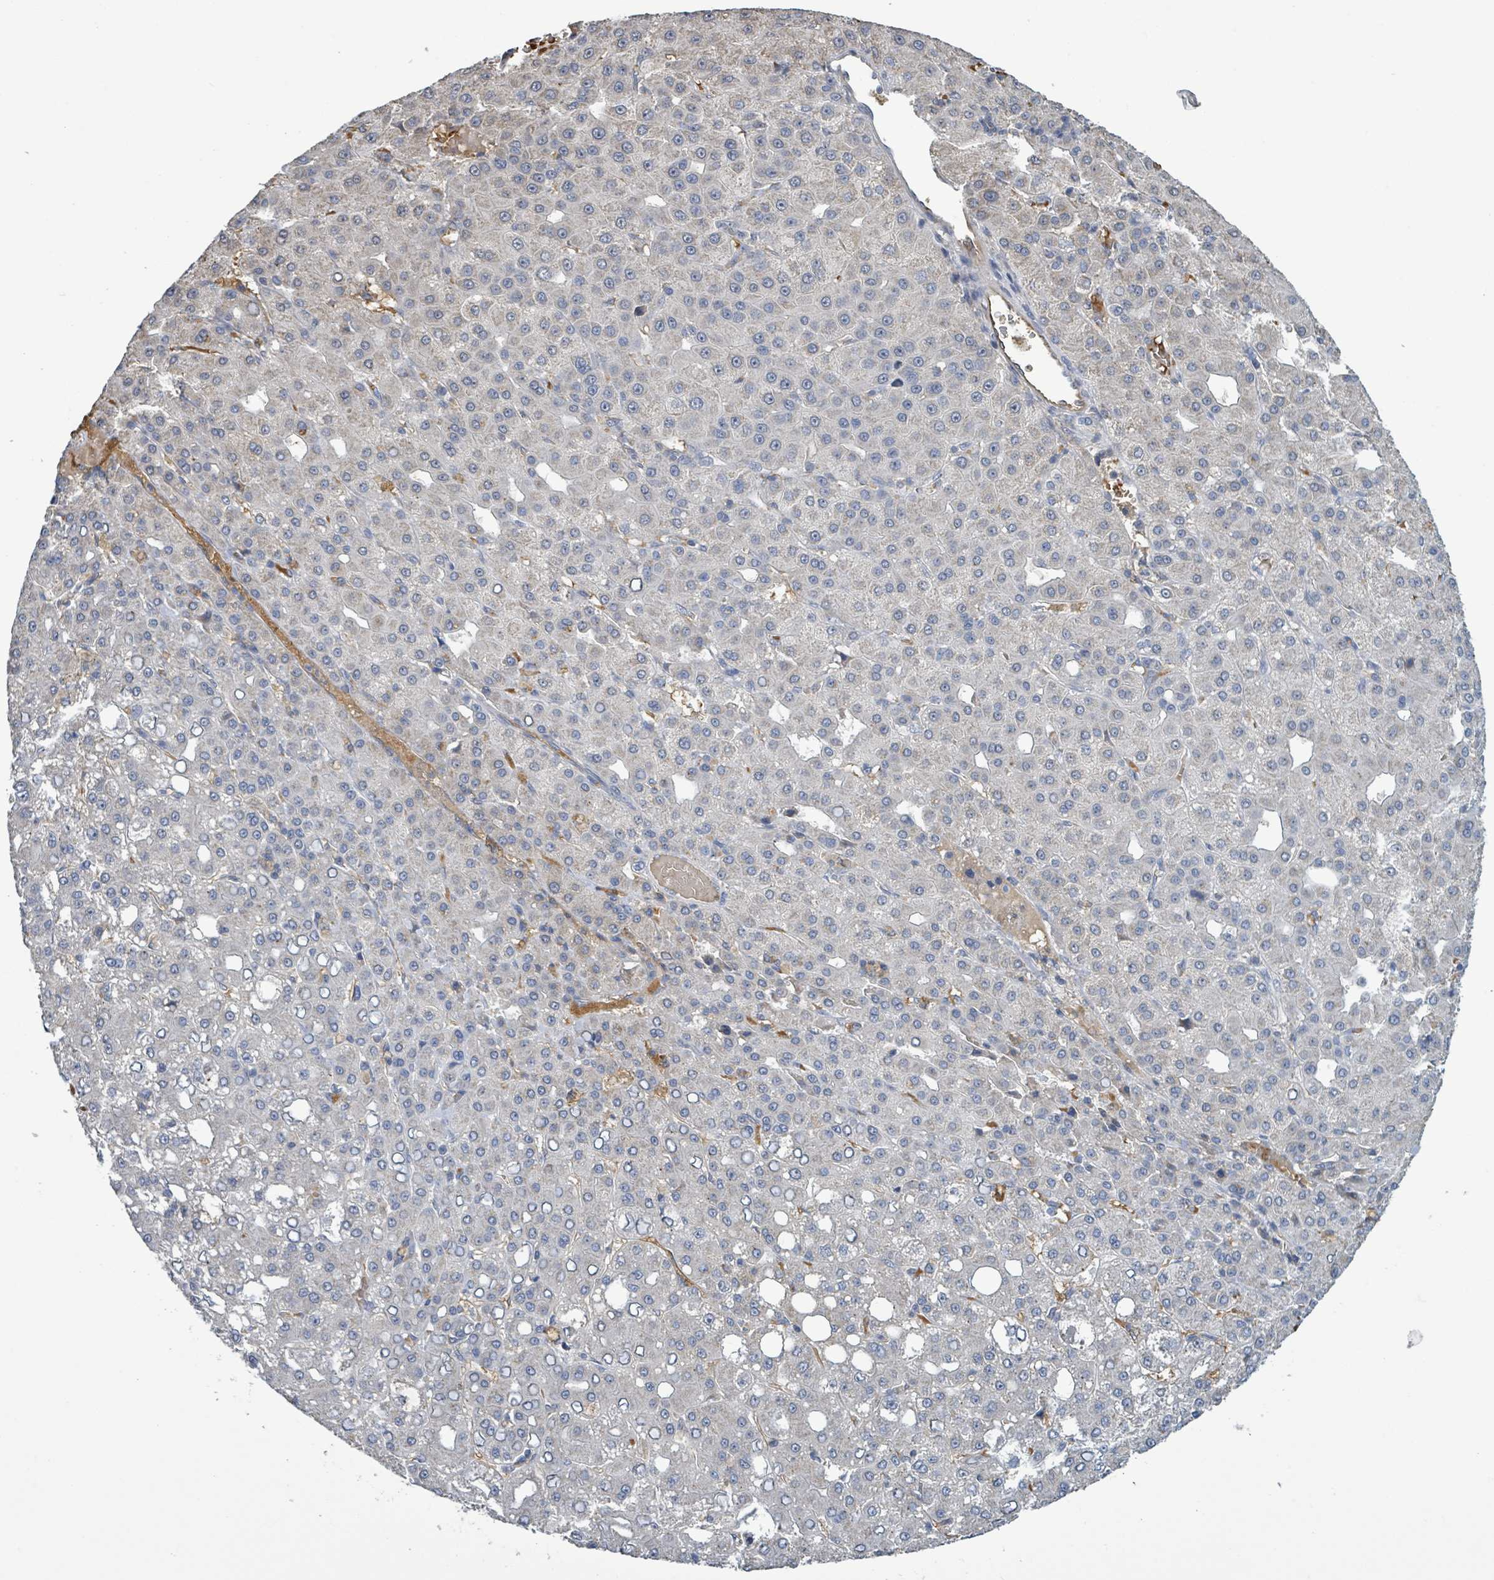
{"staining": {"intensity": "negative", "quantity": "none", "location": "none"}, "tissue": "liver cancer", "cell_type": "Tumor cells", "image_type": "cancer", "snomed": [{"axis": "morphology", "description": "Carcinoma, Hepatocellular, NOS"}, {"axis": "topography", "description": "Liver"}], "caption": "An immunohistochemistry (IHC) micrograph of liver hepatocellular carcinoma is shown. There is no staining in tumor cells of liver hepatocellular carcinoma.", "gene": "SEBOX", "patient": {"sex": "male", "age": 65}}